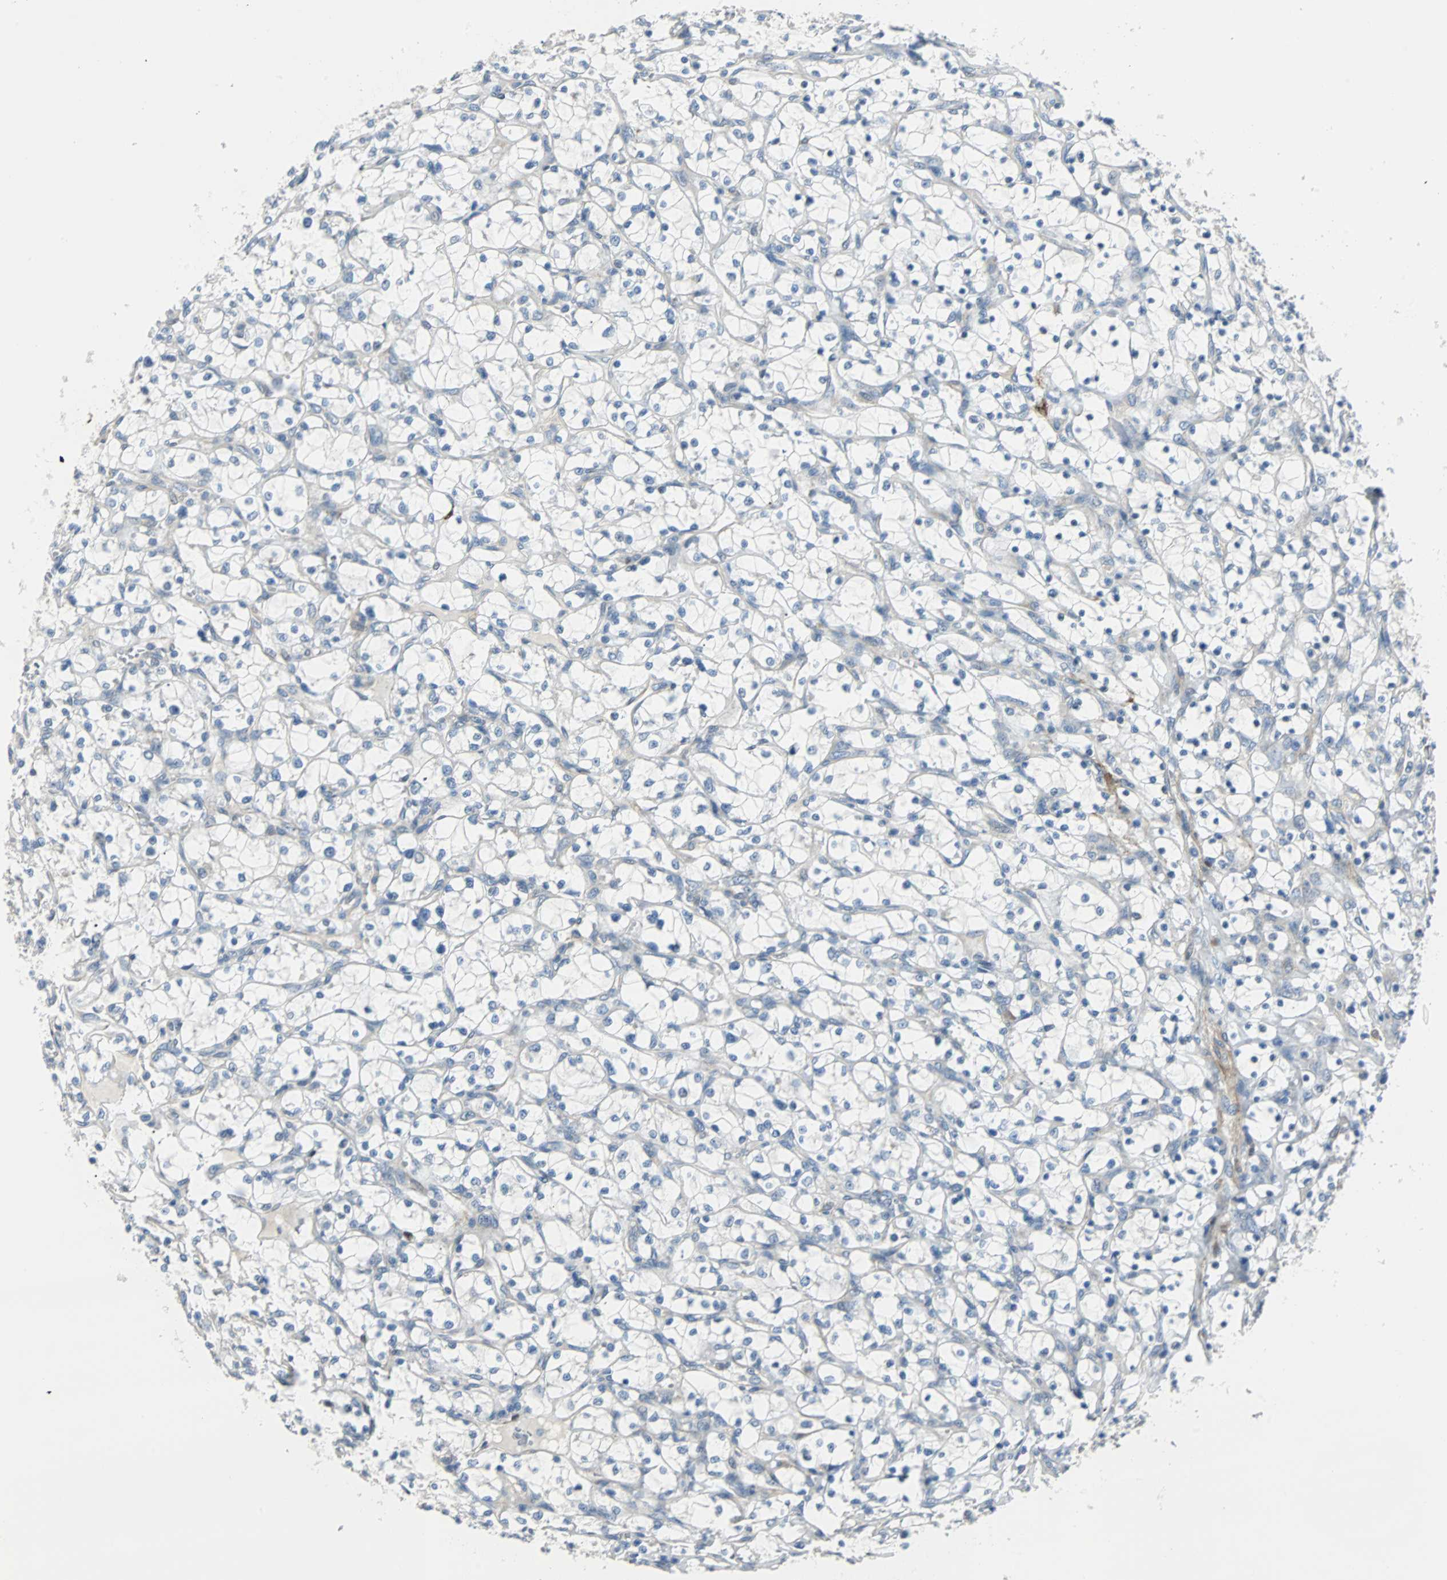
{"staining": {"intensity": "negative", "quantity": "none", "location": "none"}, "tissue": "renal cancer", "cell_type": "Tumor cells", "image_type": "cancer", "snomed": [{"axis": "morphology", "description": "Adenocarcinoma, NOS"}, {"axis": "topography", "description": "Kidney"}], "caption": "Human renal cancer (adenocarcinoma) stained for a protein using immunohistochemistry shows no positivity in tumor cells.", "gene": "FHL2", "patient": {"sex": "female", "age": 69}}